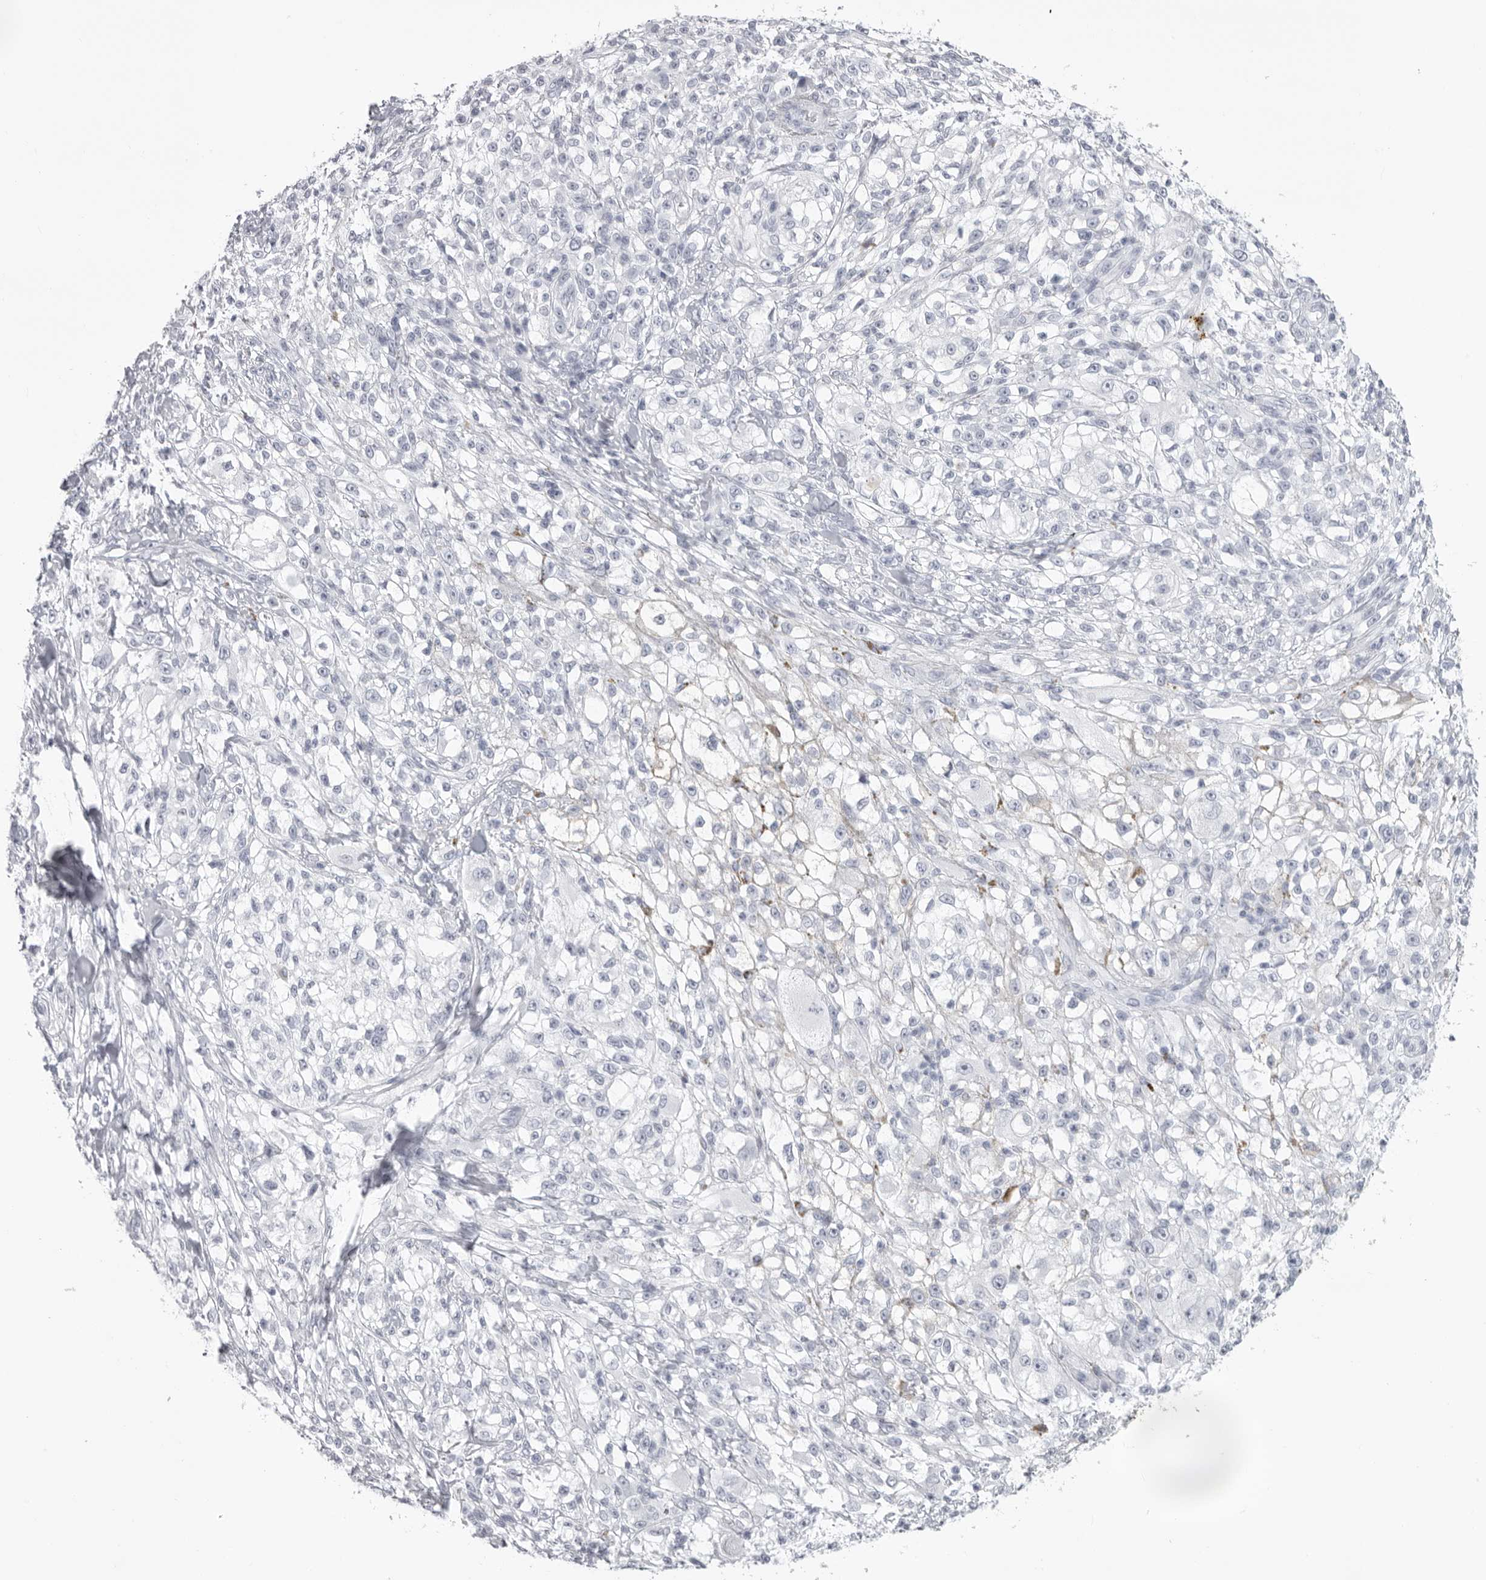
{"staining": {"intensity": "negative", "quantity": "none", "location": "none"}, "tissue": "melanoma", "cell_type": "Tumor cells", "image_type": "cancer", "snomed": [{"axis": "morphology", "description": "Malignant melanoma, NOS"}, {"axis": "topography", "description": "Skin of head"}], "caption": "A photomicrograph of human melanoma is negative for staining in tumor cells.", "gene": "KLK9", "patient": {"sex": "male", "age": 83}}